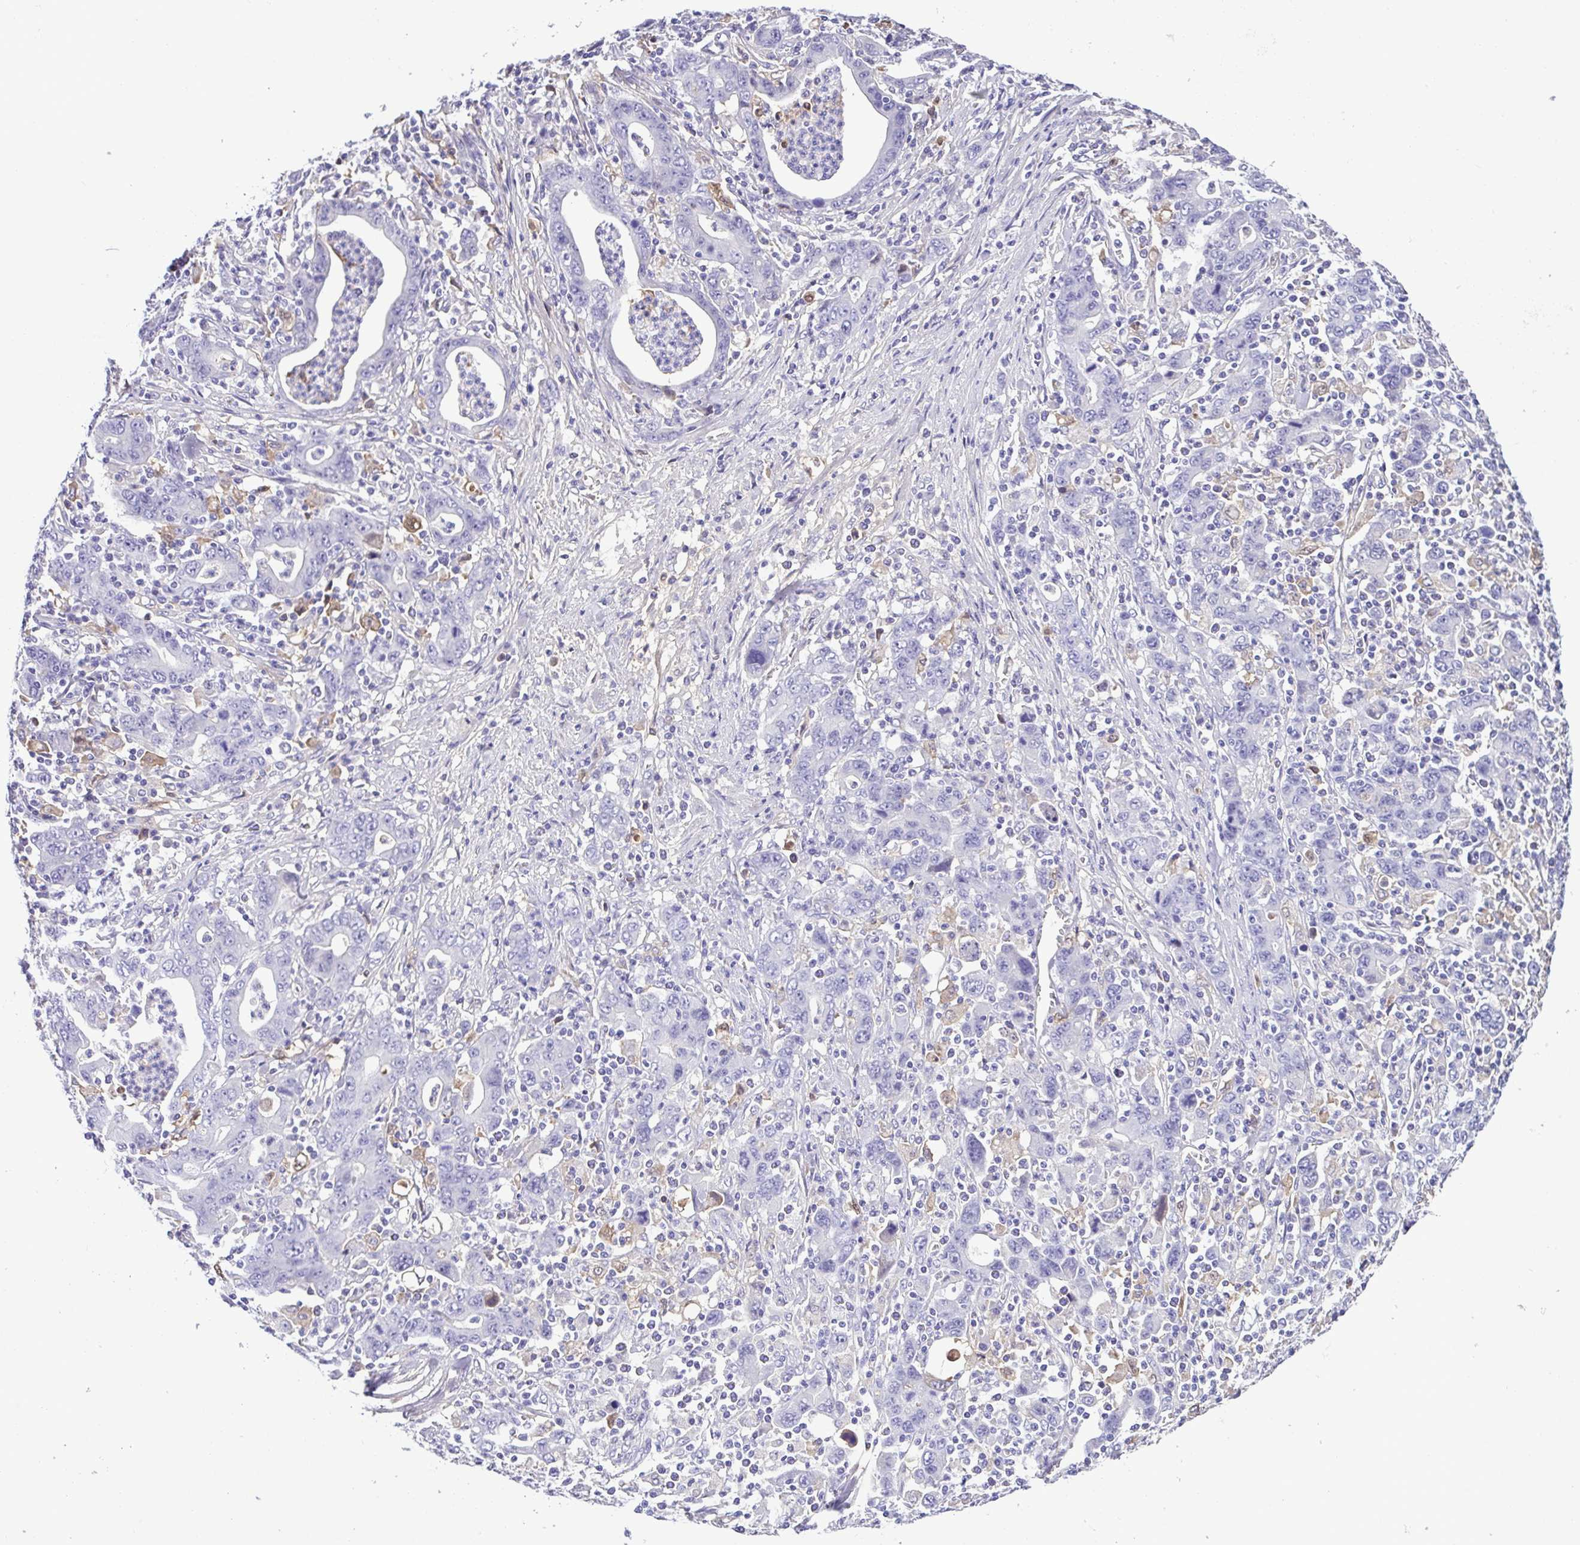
{"staining": {"intensity": "negative", "quantity": "none", "location": "none"}, "tissue": "stomach cancer", "cell_type": "Tumor cells", "image_type": "cancer", "snomed": [{"axis": "morphology", "description": "Adenocarcinoma, NOS"}, {"axis": "topography", "description": "Stomach, upper"}], "caption": "High magnification brightfield microscopy of adenocarcinoma (stomach) stained with DAB (brown) and counterstained with hematoxylin (blue): tumor cells show no significant staining.", "gene": "IGFL1", "patient": {"sex": "male", "age": 69}}